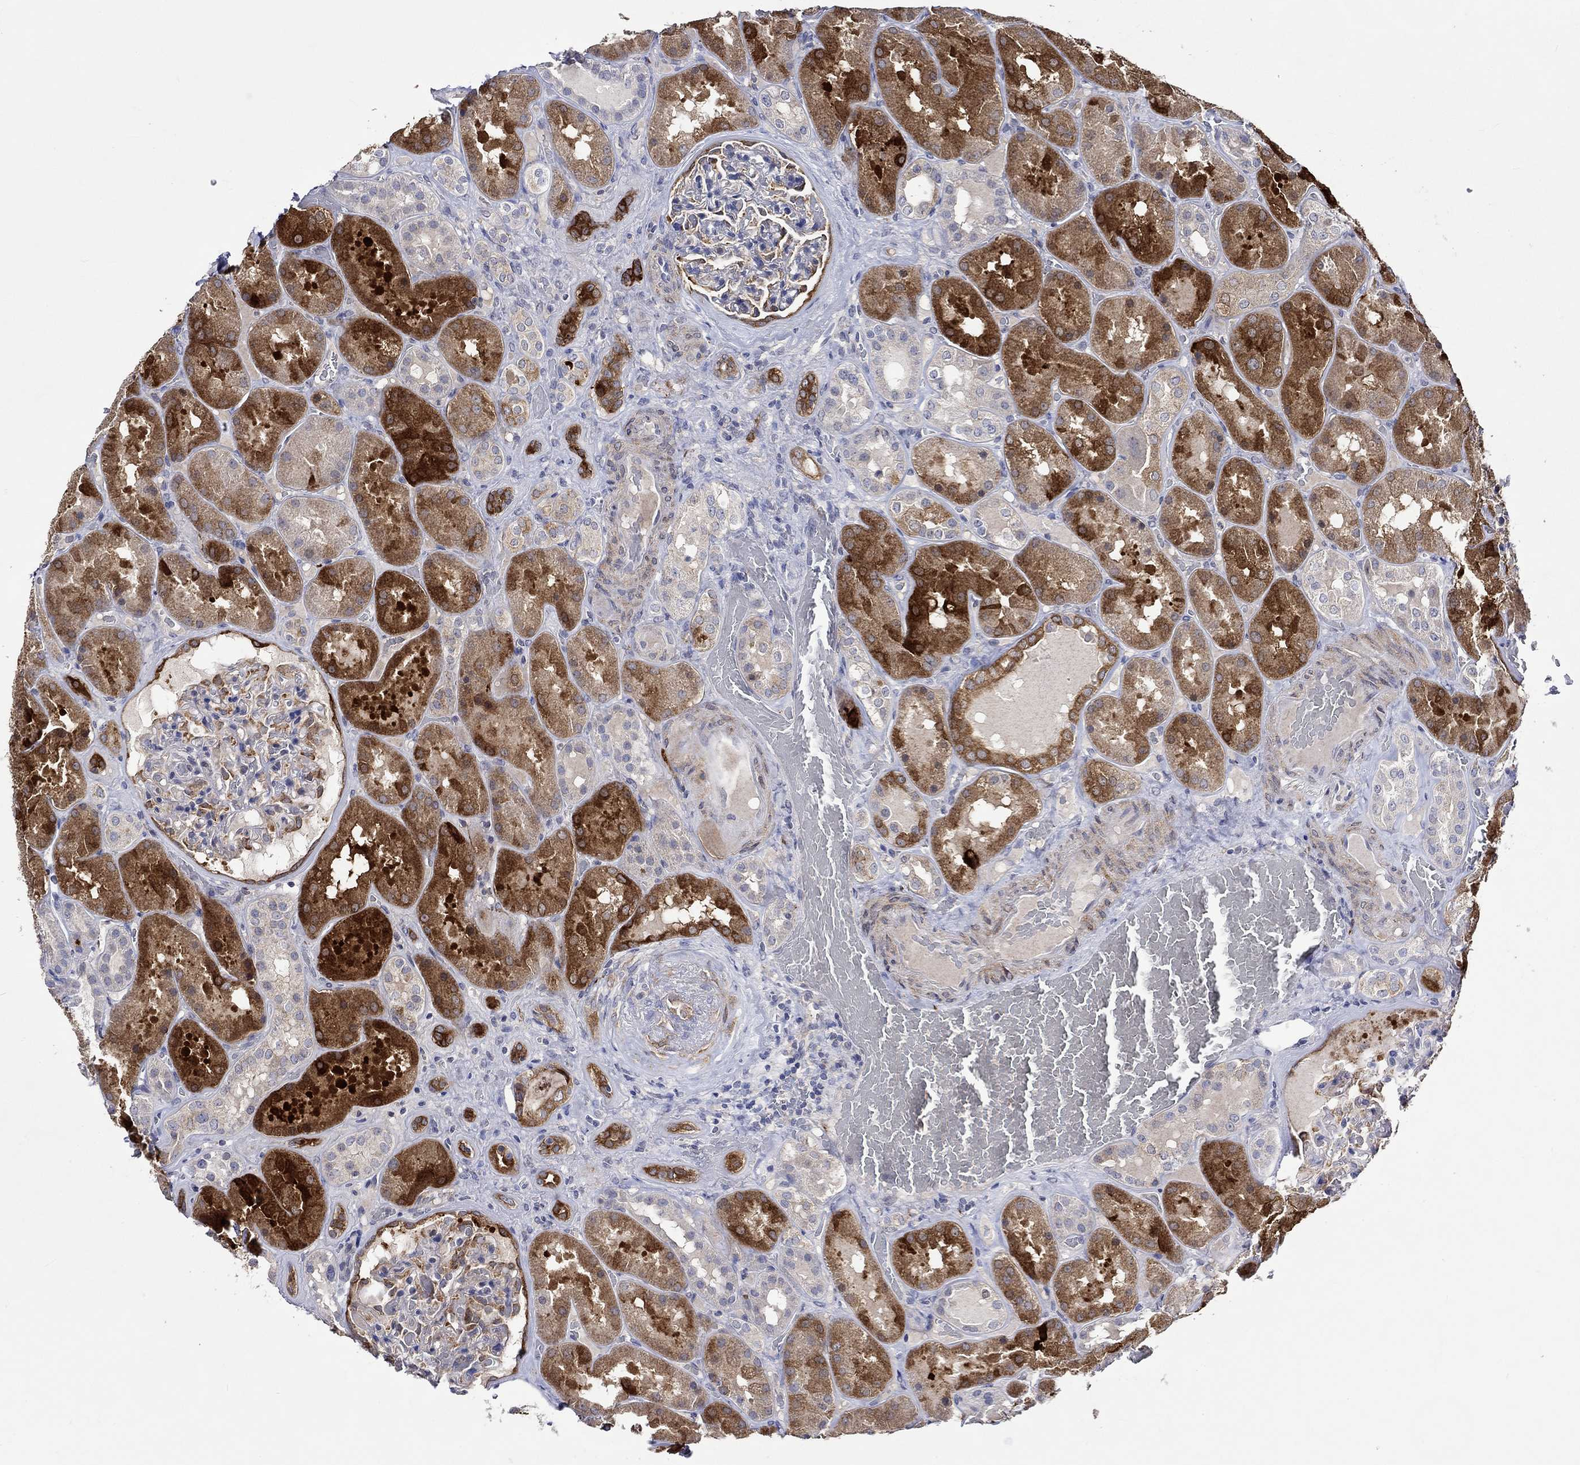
{"staining": {"intensity": "moderate", "quantity": "25%-75%", "location": "cytoplasmic/membranous"}, "tissue": "kidney", "cell_type": "Cells in glomeruli", "image_type": "normal", "snomed": [{"axis": "morphology", "description": "Normal tissue, NOS"}, {"axis": "topography", "description": "Kidney"}], "caption": "Immunohistochemical staining of benign human kidney shows medium levels of moderate cytoplasmic/membranous staining in approximately 25%-75% of cells in glomeruli.", "gene": "CRYAB", "patient": {"sex": "male", "age": 73}}